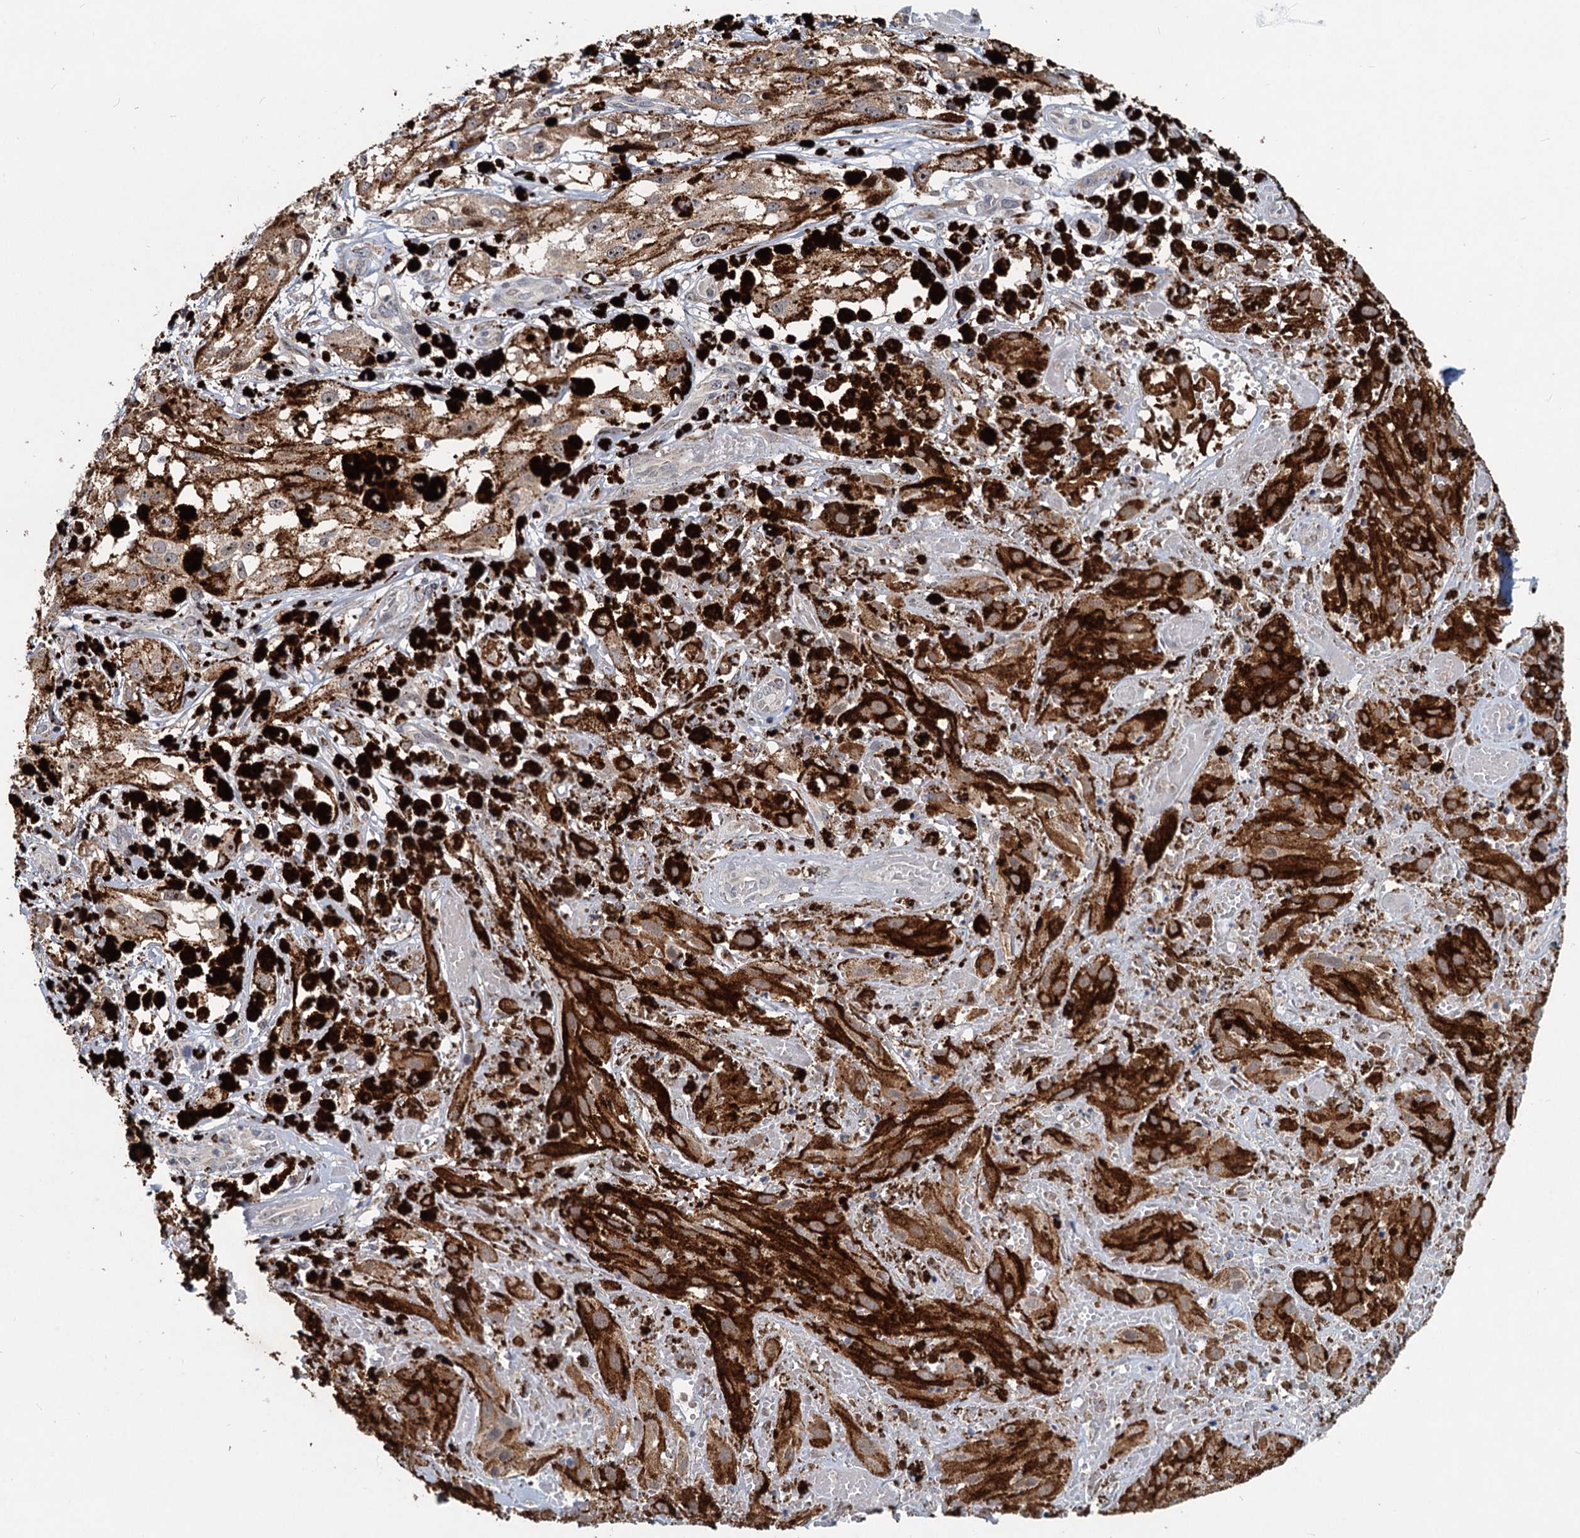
{"staining": {"intensity": "moderate", "quantity": ">75%", "location": "cytoplasmic/membranous"}, "tissue": "melanoma", "cell_type": "Tumor cells", "image_type": "cancer", "snomed": [{"axis": "morphology", "description": "Malignant melanoma, NOS"}, {"axis": "topography", "description": "Skin"}], "caption": "A brown stain shows moderate cytoplasmic/membranous staining of a protein in human melanoma tumor cells.", "gene": "RITA1", "patient": {"sex": "male", "age": 88}}